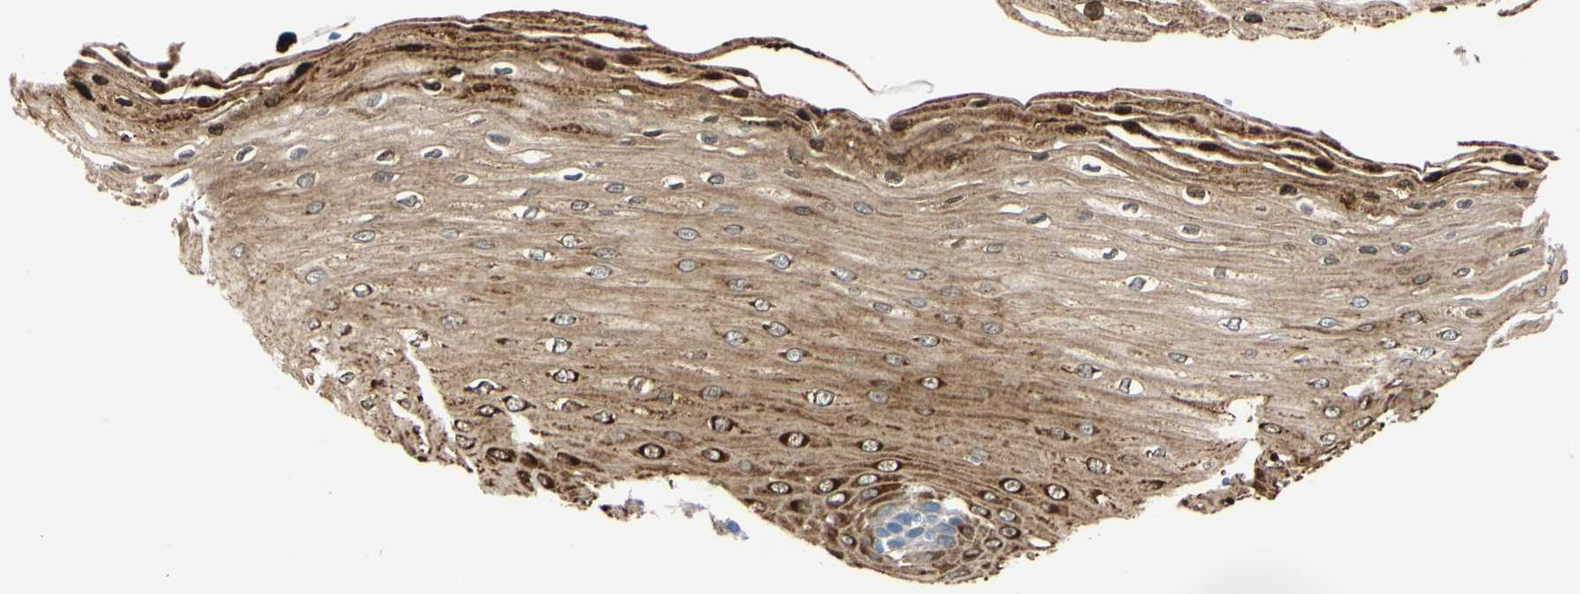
{"staining": {"intensity": "strong", "quantity": ">75%", "location": "cytoplasmic/membranous"}, "tissue": "esophagus", "cell_type": "Squamous epithelial cells", "image_type": "normal", "snomed": [{"axis": "morphology", "description": "Normal tissue, NOS"}, {"axis": "morphology", "description": "Squamous cell carcinoma, NOS"}, {"axis": "topography", "description": "Esophagus"}], "caption": "Squamous epithelial cells demonstrate strong cytoplasmic/membranous staining in approximately >75% of cells in unremarkable esophagus. The staining is performed using DAB (3,3'-diaminobenzidine) brown chromogen to label protein expression. The nuclei are counter-stained blue using hematoxylin.", "gene": "TRAF5", "patient": {"sex": "male", "age": 65}}